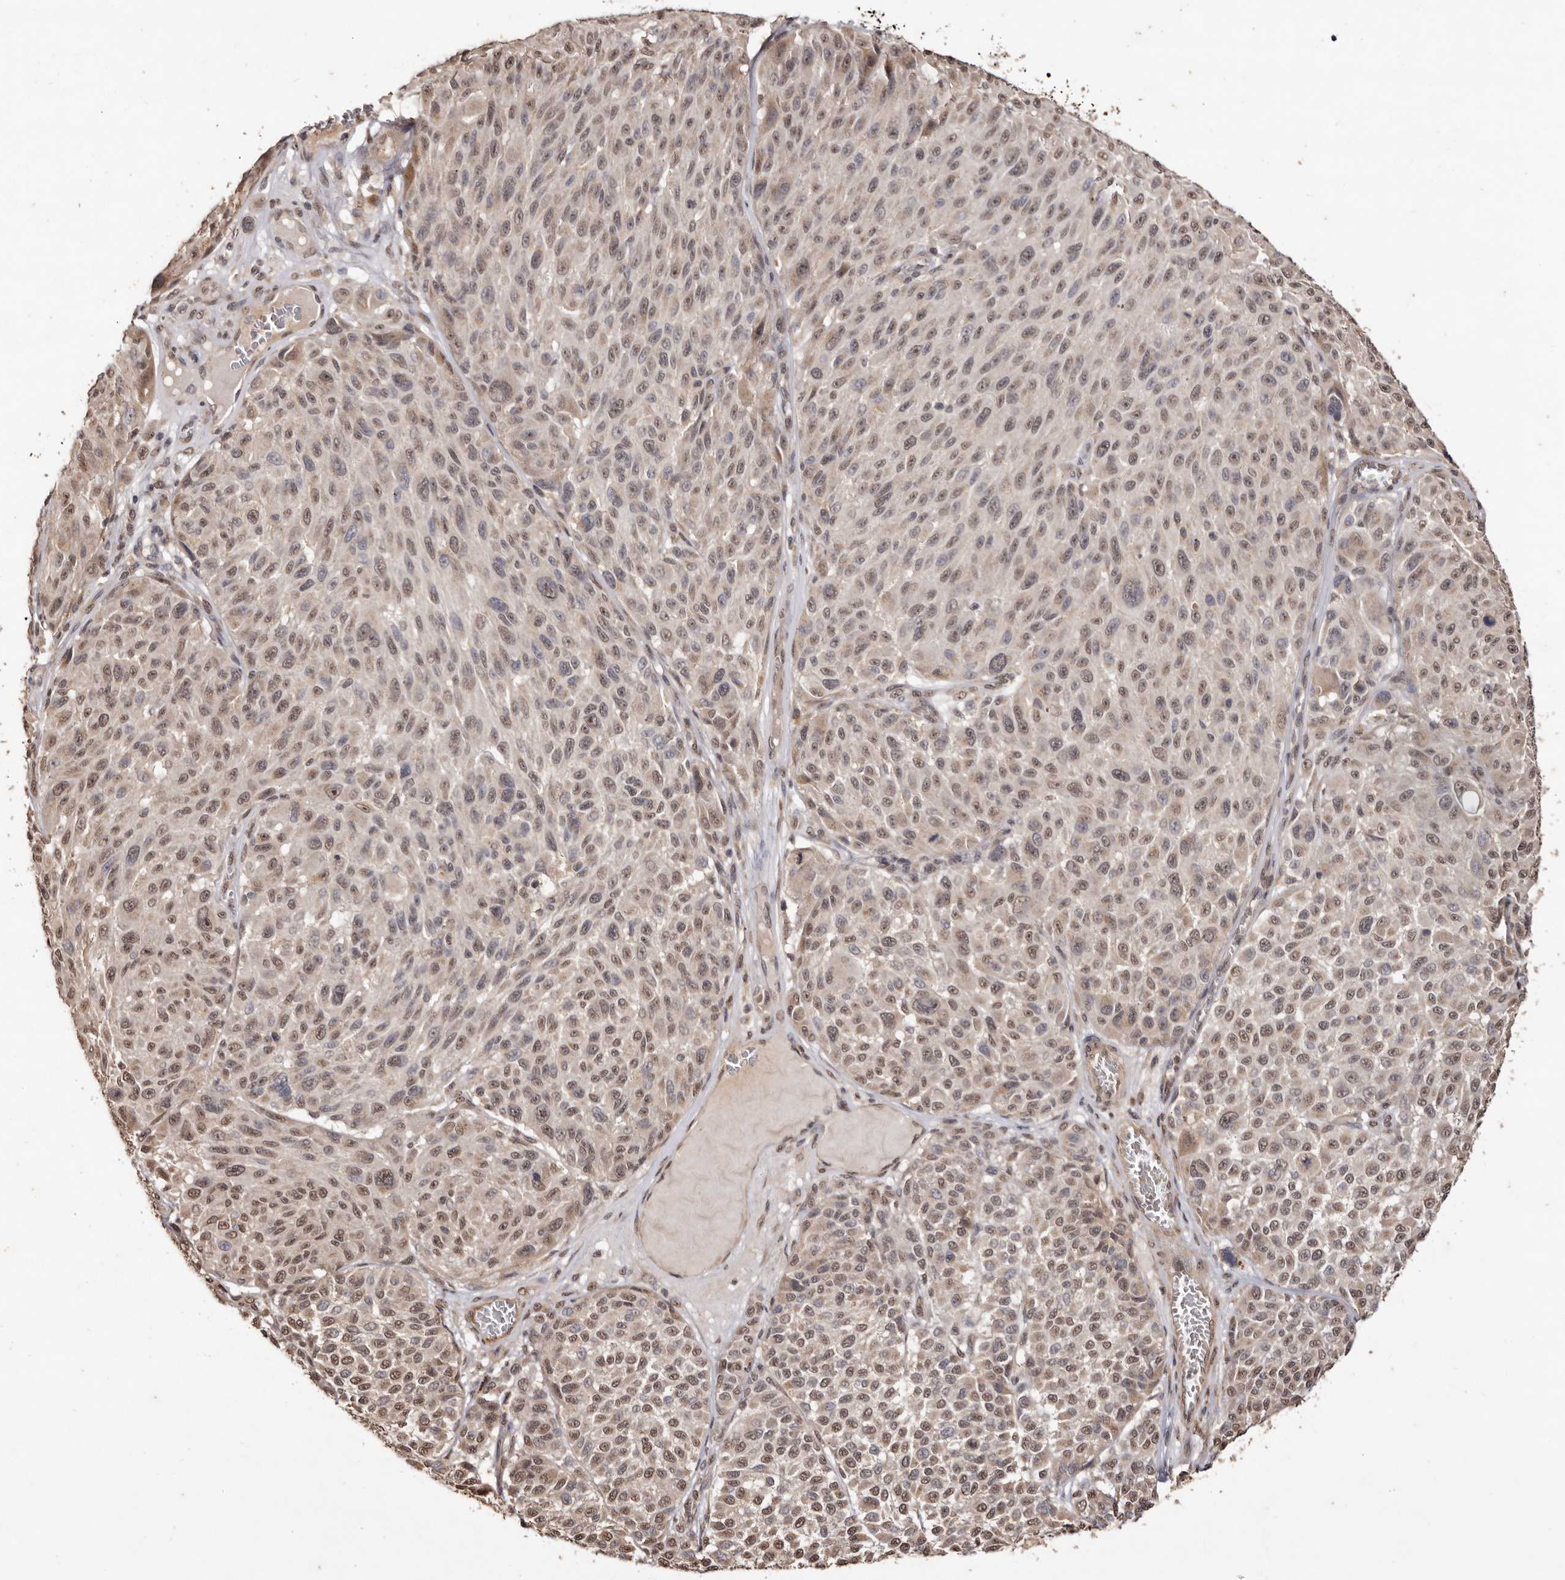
{"staining": {"intensity": "weak", "quantity": ">75%", "location": "cytoplasmic/membranous,nuclear"}, "tissue": "melanoma", "cell_type": "Tumor cells", "image_type": "cancer", "snomed": [{"axis": "morphology", "description": "Malignant melanoma, NOS"}, {"axis": "topography", "description": "Skin"}], "caption": "Weak cytoplasmic/membranous and nuclear expression for a protein is appreciated in about >75% of tumor cells of melanoma using IHC.", "gene": "NOTCH1", "patient": {"sex": "male", "age": 83}}